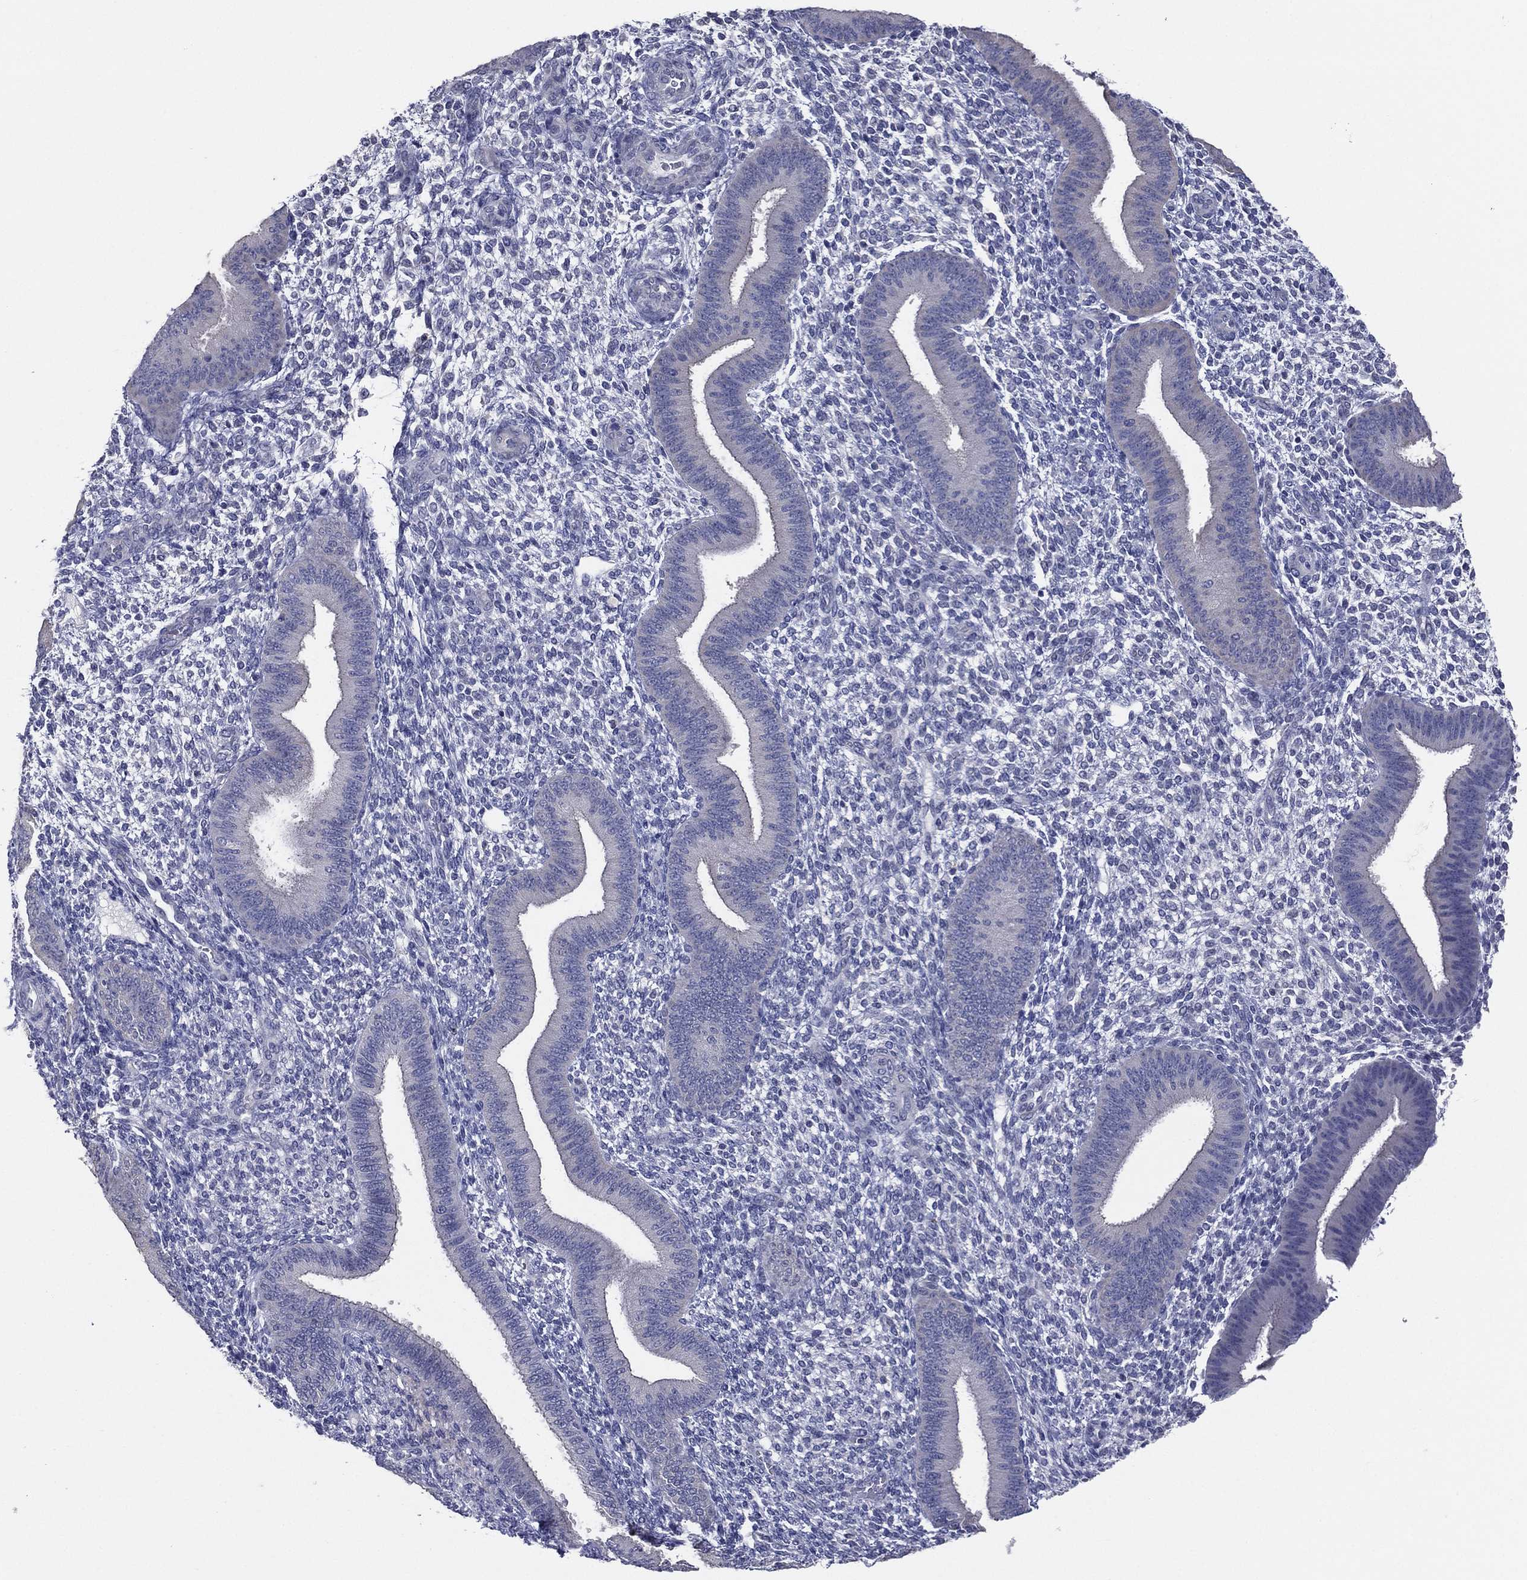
{"staining": {"intensity": "negative", "quantity": "none", "location": "none"}, "tissue": "endometrium", "cell_type": "Cells in endometrial stroma", "image_type": "normal", "snomed": [{"axis": "morphology", "description": "Normal tissue, NOS"}, {"axis": "topography", "description": "Endometrium"}], "caption": "DAB (3,3'-diaminobenzidine) immunohistochemical staining of benign human endometrium shows no significant positivity in cells in endometrial stroma. (Stains: DAB (3,3'-diaminobenzidine) IHC with hematoxylin counter stain, Microscopy: brightfield microscopy at high magnification).", "gene": "SLC13A4", "patient": {"sex": "female", "age": 39}}